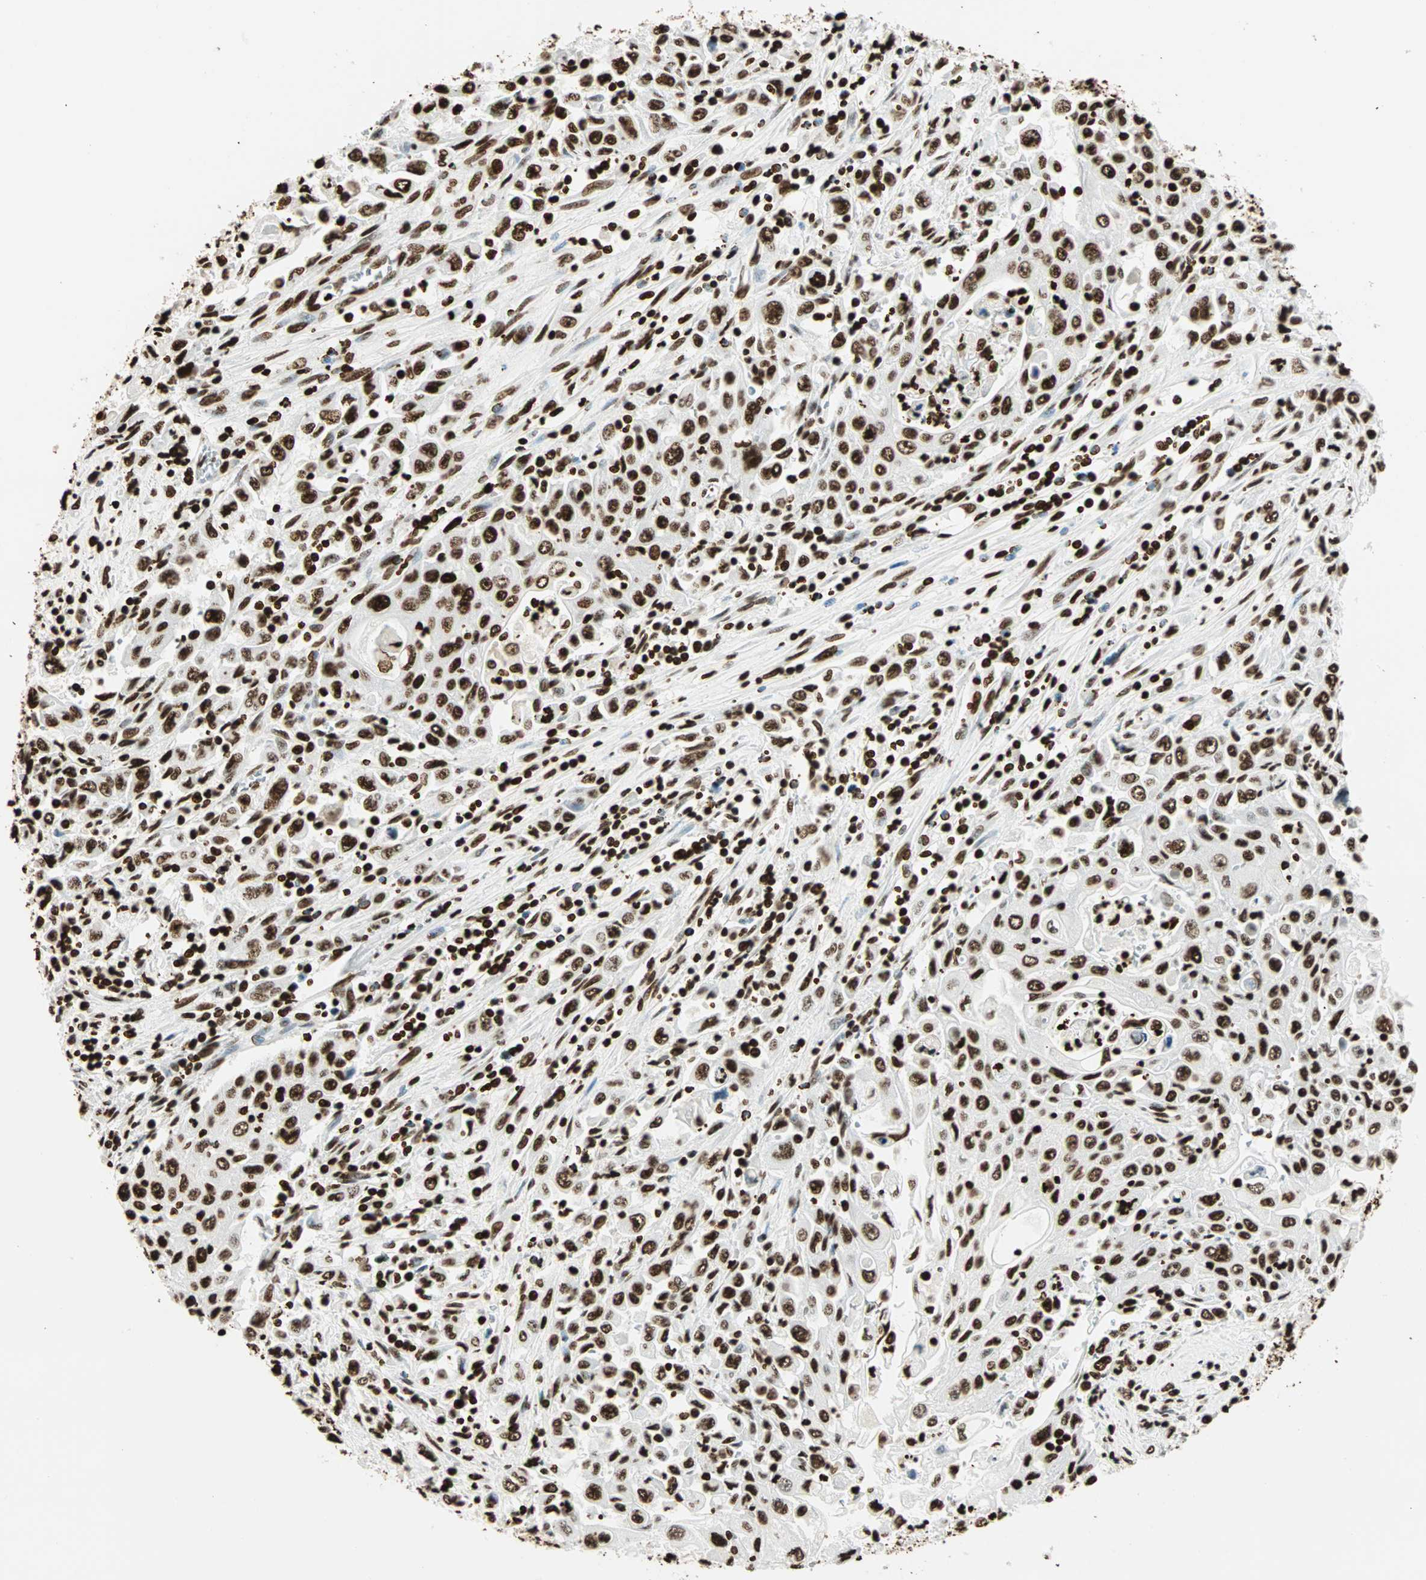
{"staining": {"intensity": "strong", "quantity": ">75%", "location": "nuclear"}, "tissue": "pancreatic cancer", "cell_type": "Tumor cells", "image_type": "cancer", "snomed": [{"axis": "morphology", "description": "Adenocarcinoma, NOS"}, {"axis": "topography", "description": "Pancreas"}], "caption": "Adenocarcinoma (pancreatic) was stained to show a protein in brown. There is high levels of strong nuclear staining in about >75% of tumor cells. The staining is performed using DAB (3,3'-diaminobenzidine) brown chromogen to label protein expression. The nuclei are counter-stained blue using hematoxylin.", "gene": "GLI2", "patient": {"sex": "male", "age": 70}}